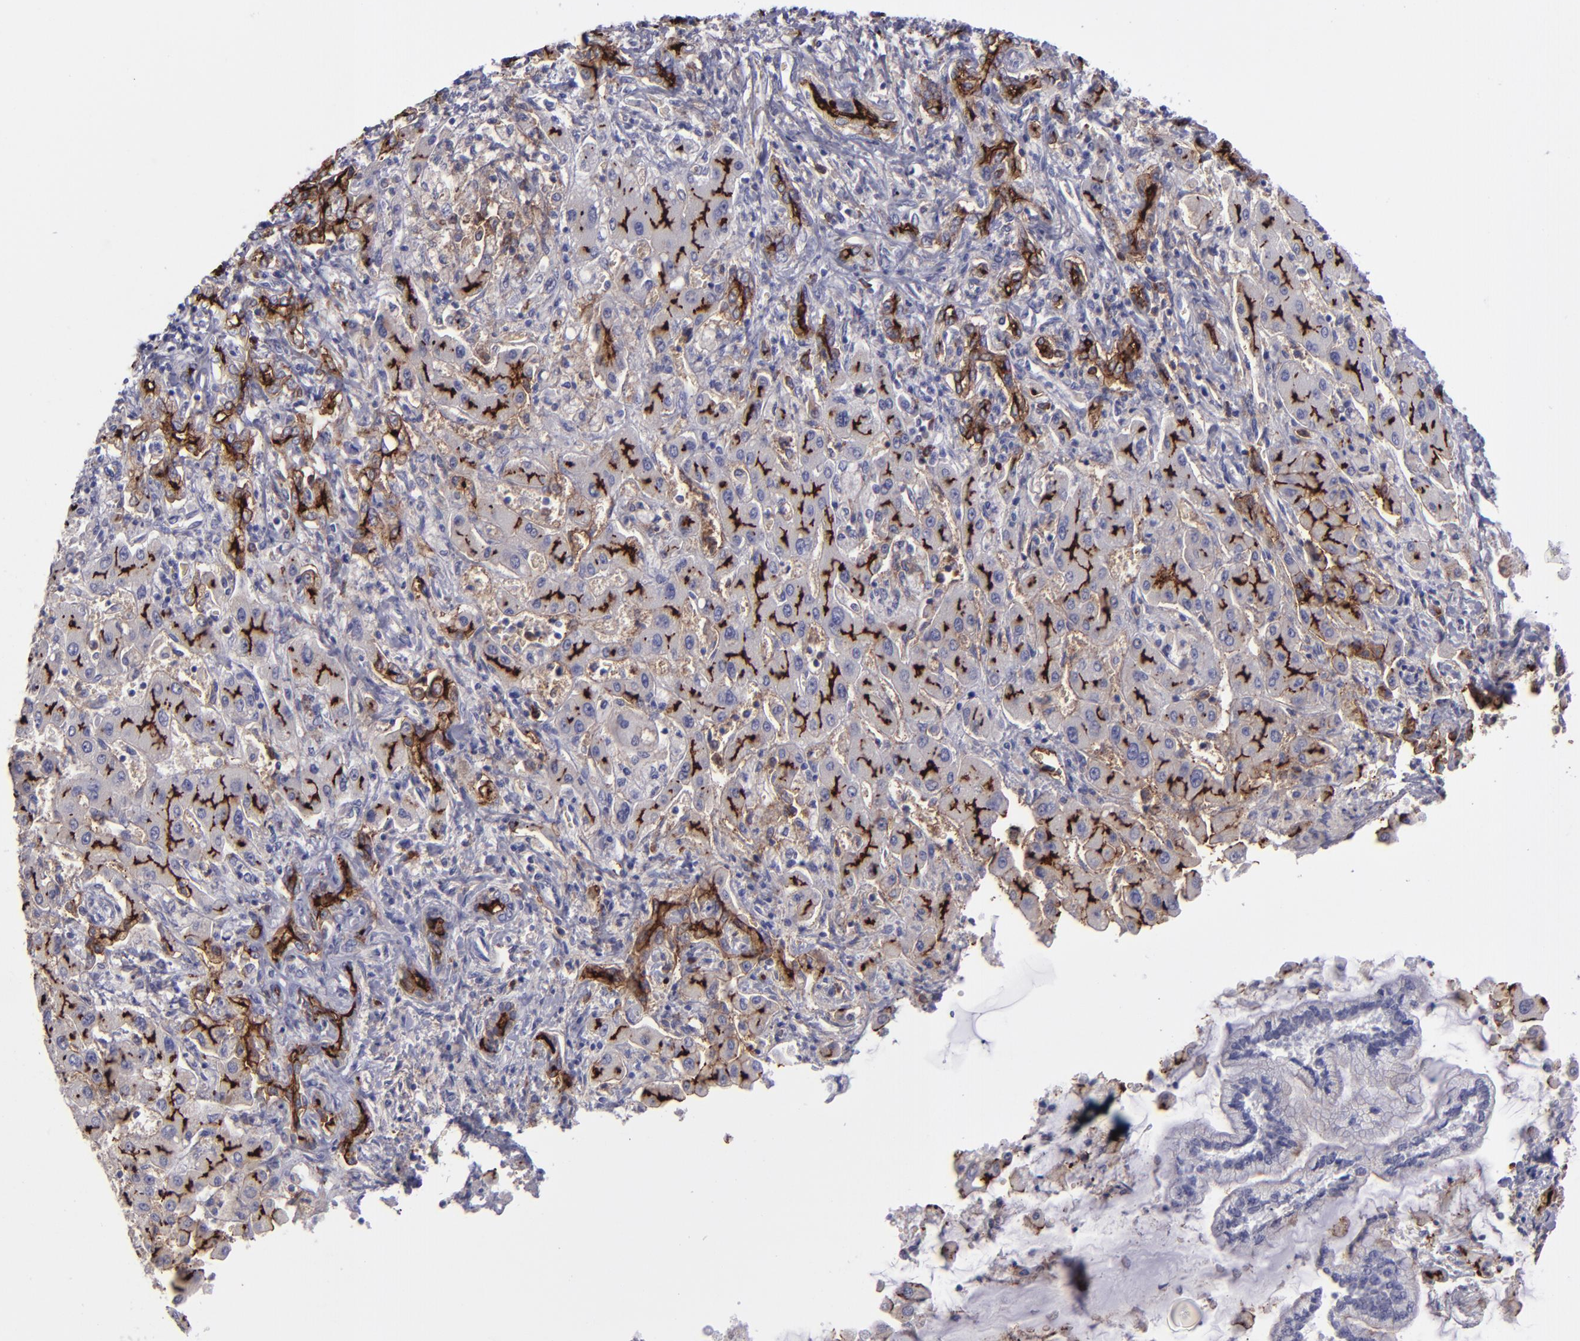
{"staining": {"intensity": "strong", "quantity": ">75%", "location": "cytoplasmic/membranous"}, "tissue": "liver cancer", "cell_type": "Tumor cells", "image_type": "cancer", "snomed": [{"axis": "morphology", "description": "Cholangiocarcinoma"}, {"axis": "topography", "description": "Liver"}], "caption": "Protein expression by IHC displays strong cytoplasmic/membranous staining in approximately >75% of tumor cells in cholangiocarcinoma (liver).", "gene": "ANPEP", "patient": {"sex": "male", "age": 50}}